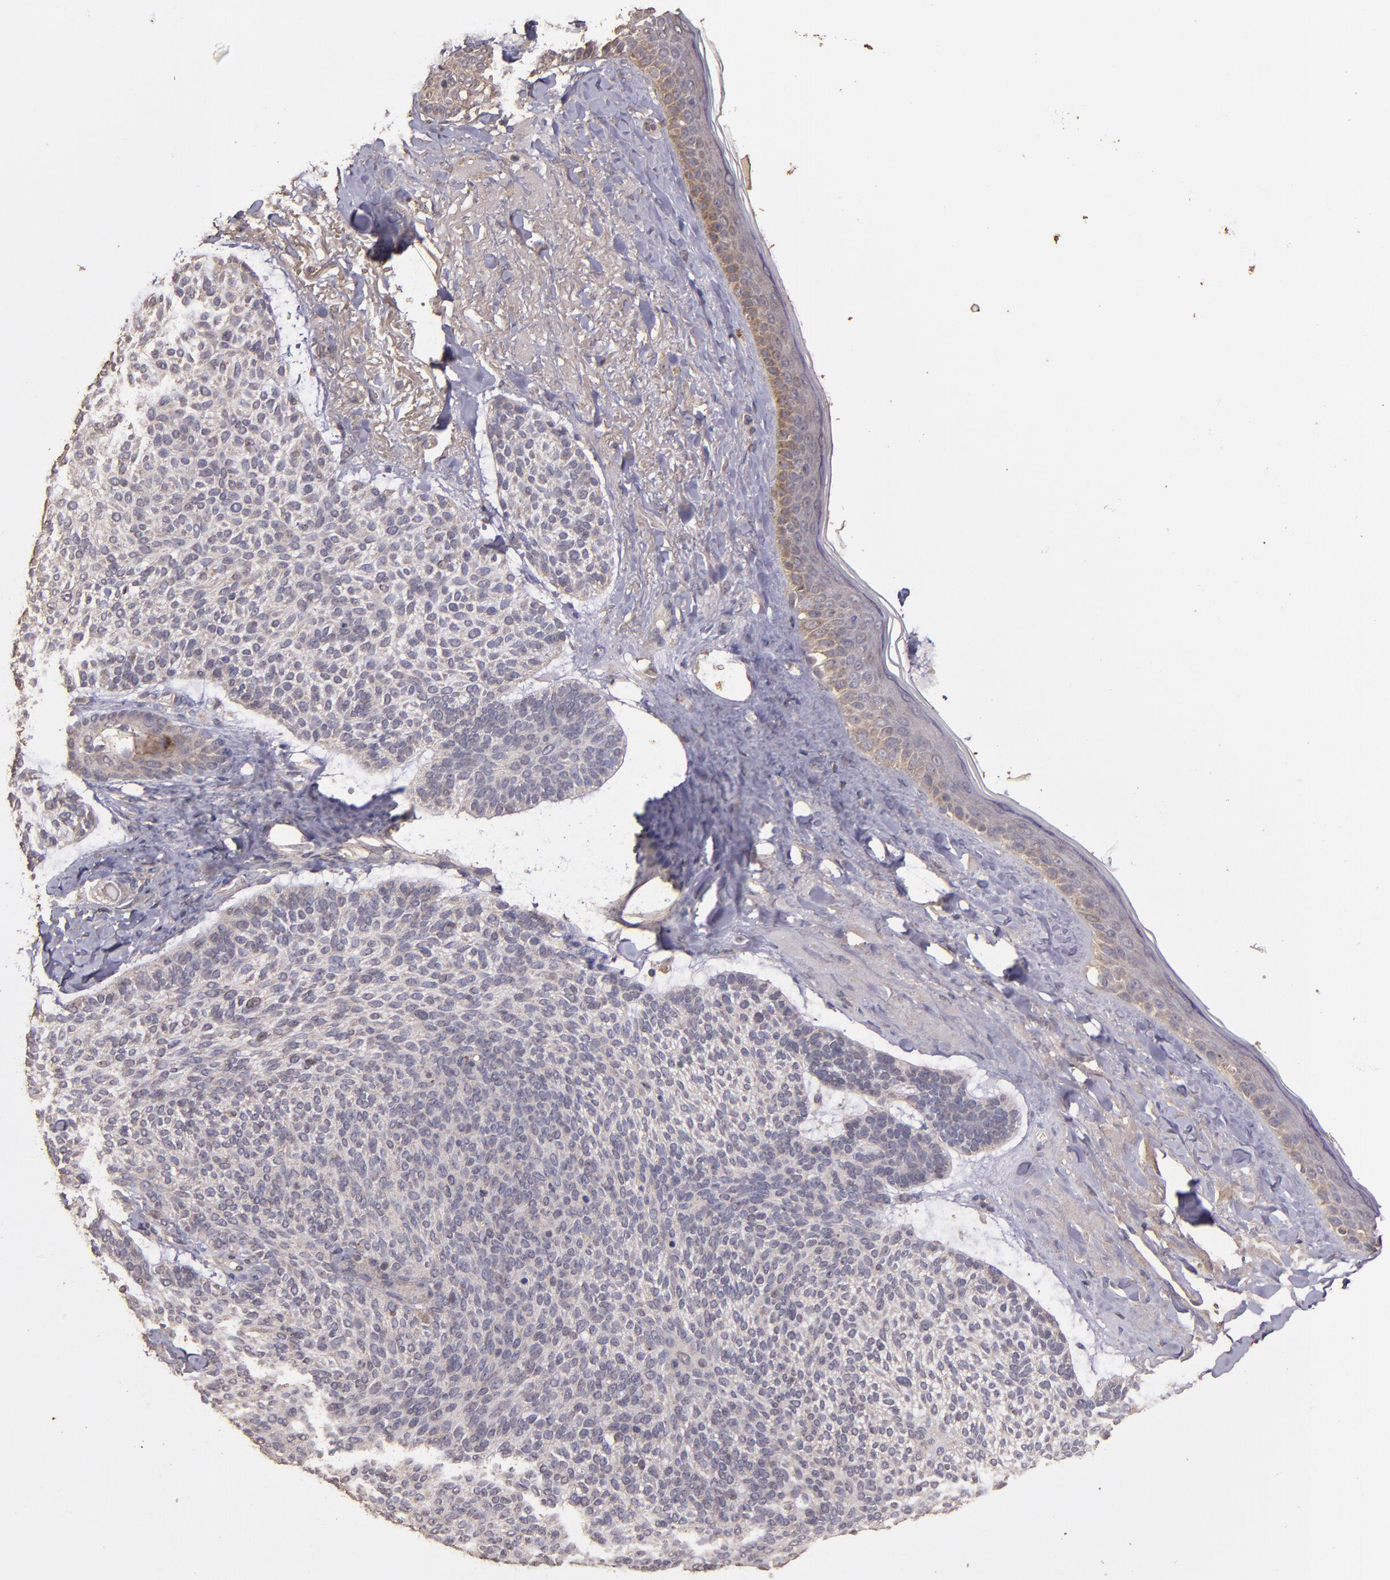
{"staining": {"intensity": "weak", "quantity": ">75%", "location": "cytoplasmic/membranous"}, "tissue": "skin cancer", "cell_type": "Tumor cells", "image_type": "cancer", "snomed": [{"axis": "morphology", "description": "Normal tissue, NOS"}, {"axis": "morphology", "description": "Basal cell carcinoma"}, {"axis": "topography", "description": "Skin"}], "caption": "Protein expression analysis of skin basal cell carcinoma shows weak cytoplasmic/membranous expression in about >75% of tumor cells.", "gene": "HECTD1", "patient": {"sex": "female", "age": 70}}